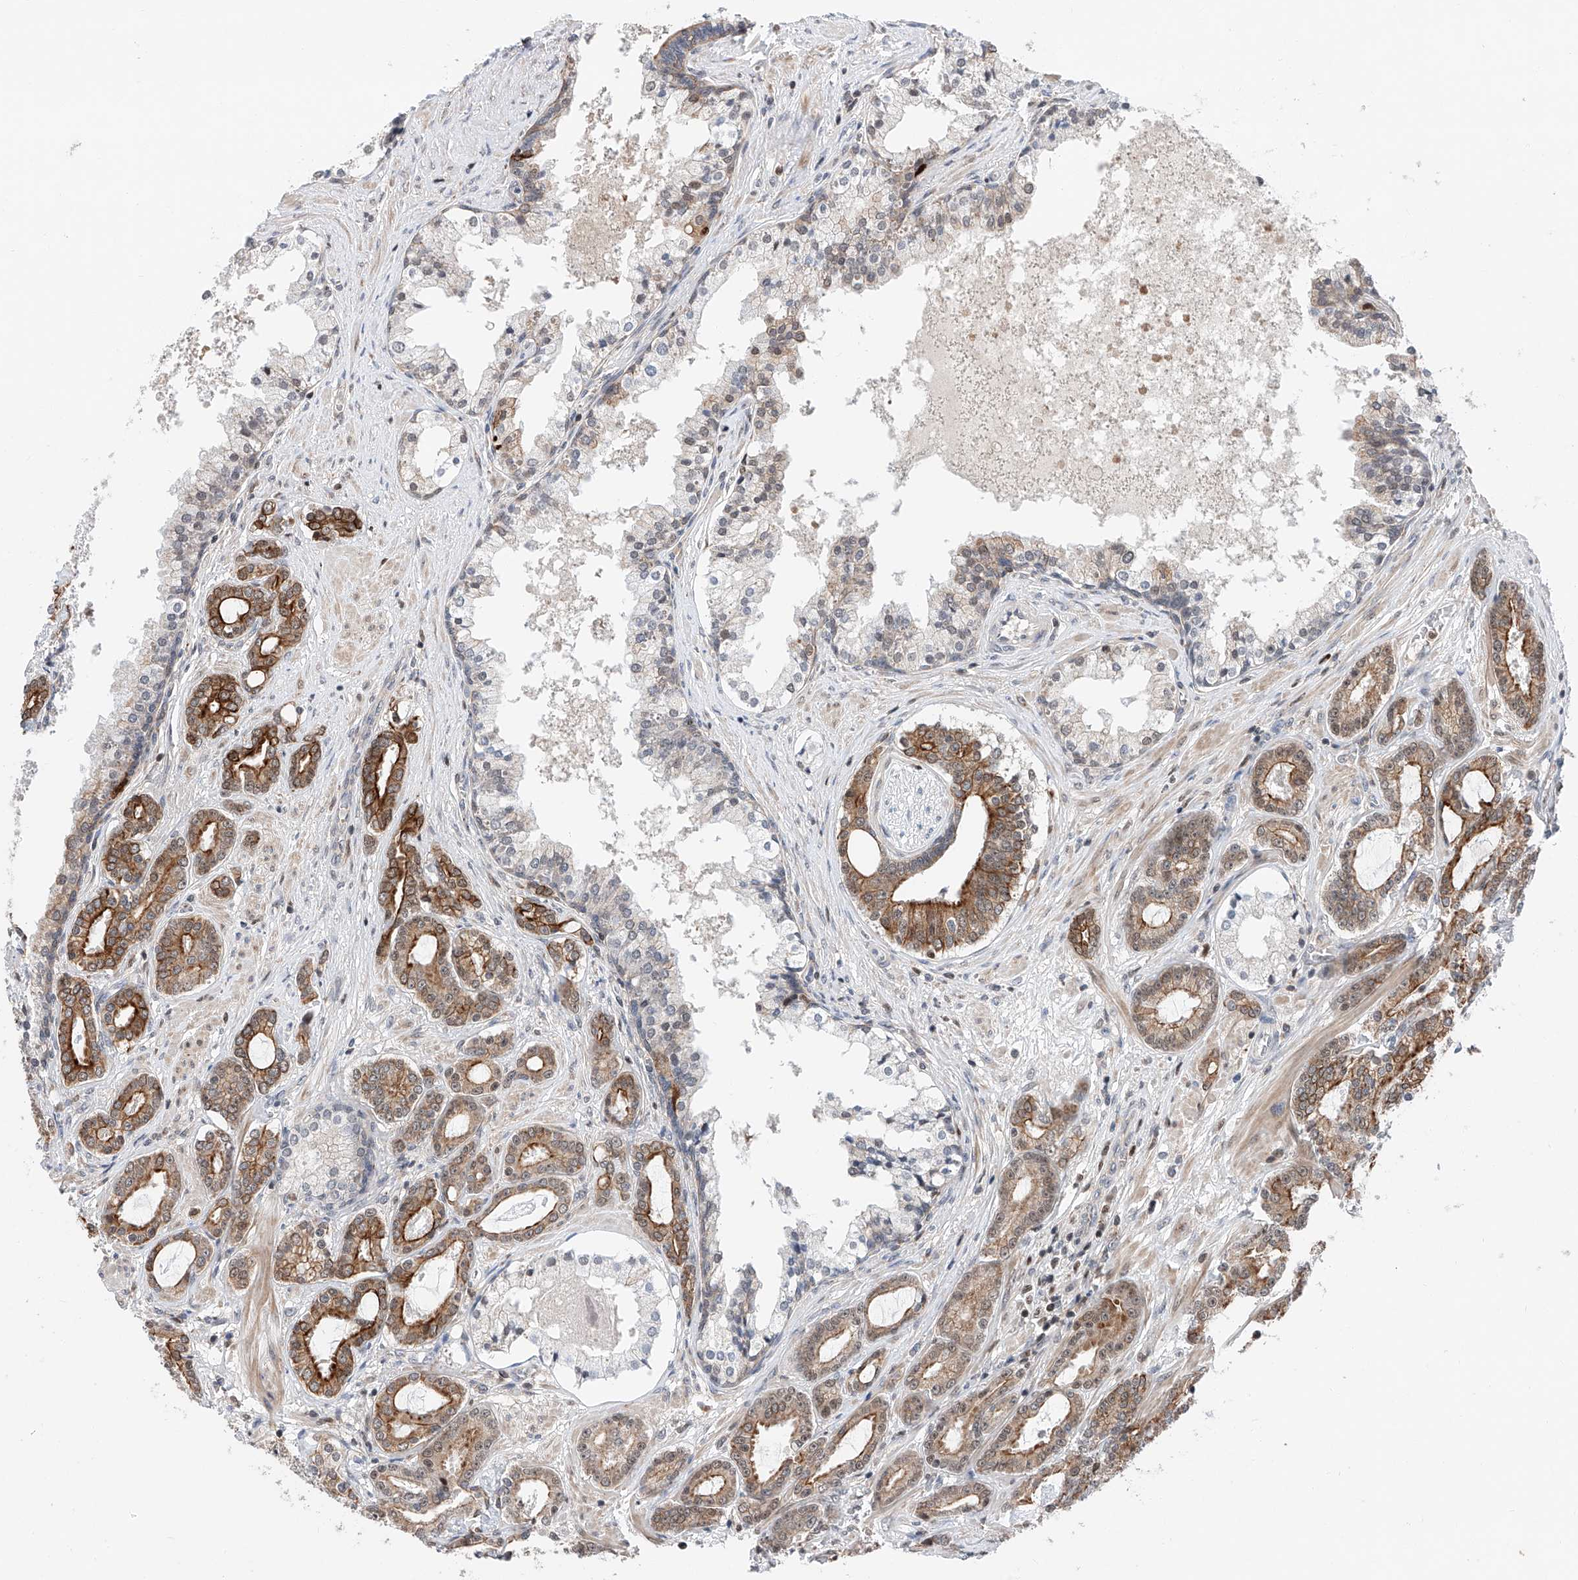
{"staining": {"intensity": "moderate", "quantity": ">75%", "location": "cytoplasmic/membranous"}, "tissue": "prostate cancer", "cell_type": "Tumor cells", "image_type": "cancer", "snomed": [{"axis": "morphology", "description": "Adenocarcinoma, High grade"}, {"axis": "topography", "description": "Prostate"}], "caption": "Prostate high-grade adenocarcinoma stained with immunohistochemistry (IHC) exhibits moderate cytoplasmic/membranous positivity in approximately >75% of tumor cells.", "gene": "SNRNP200", "patient": {"sex": "male", "age": 58}}